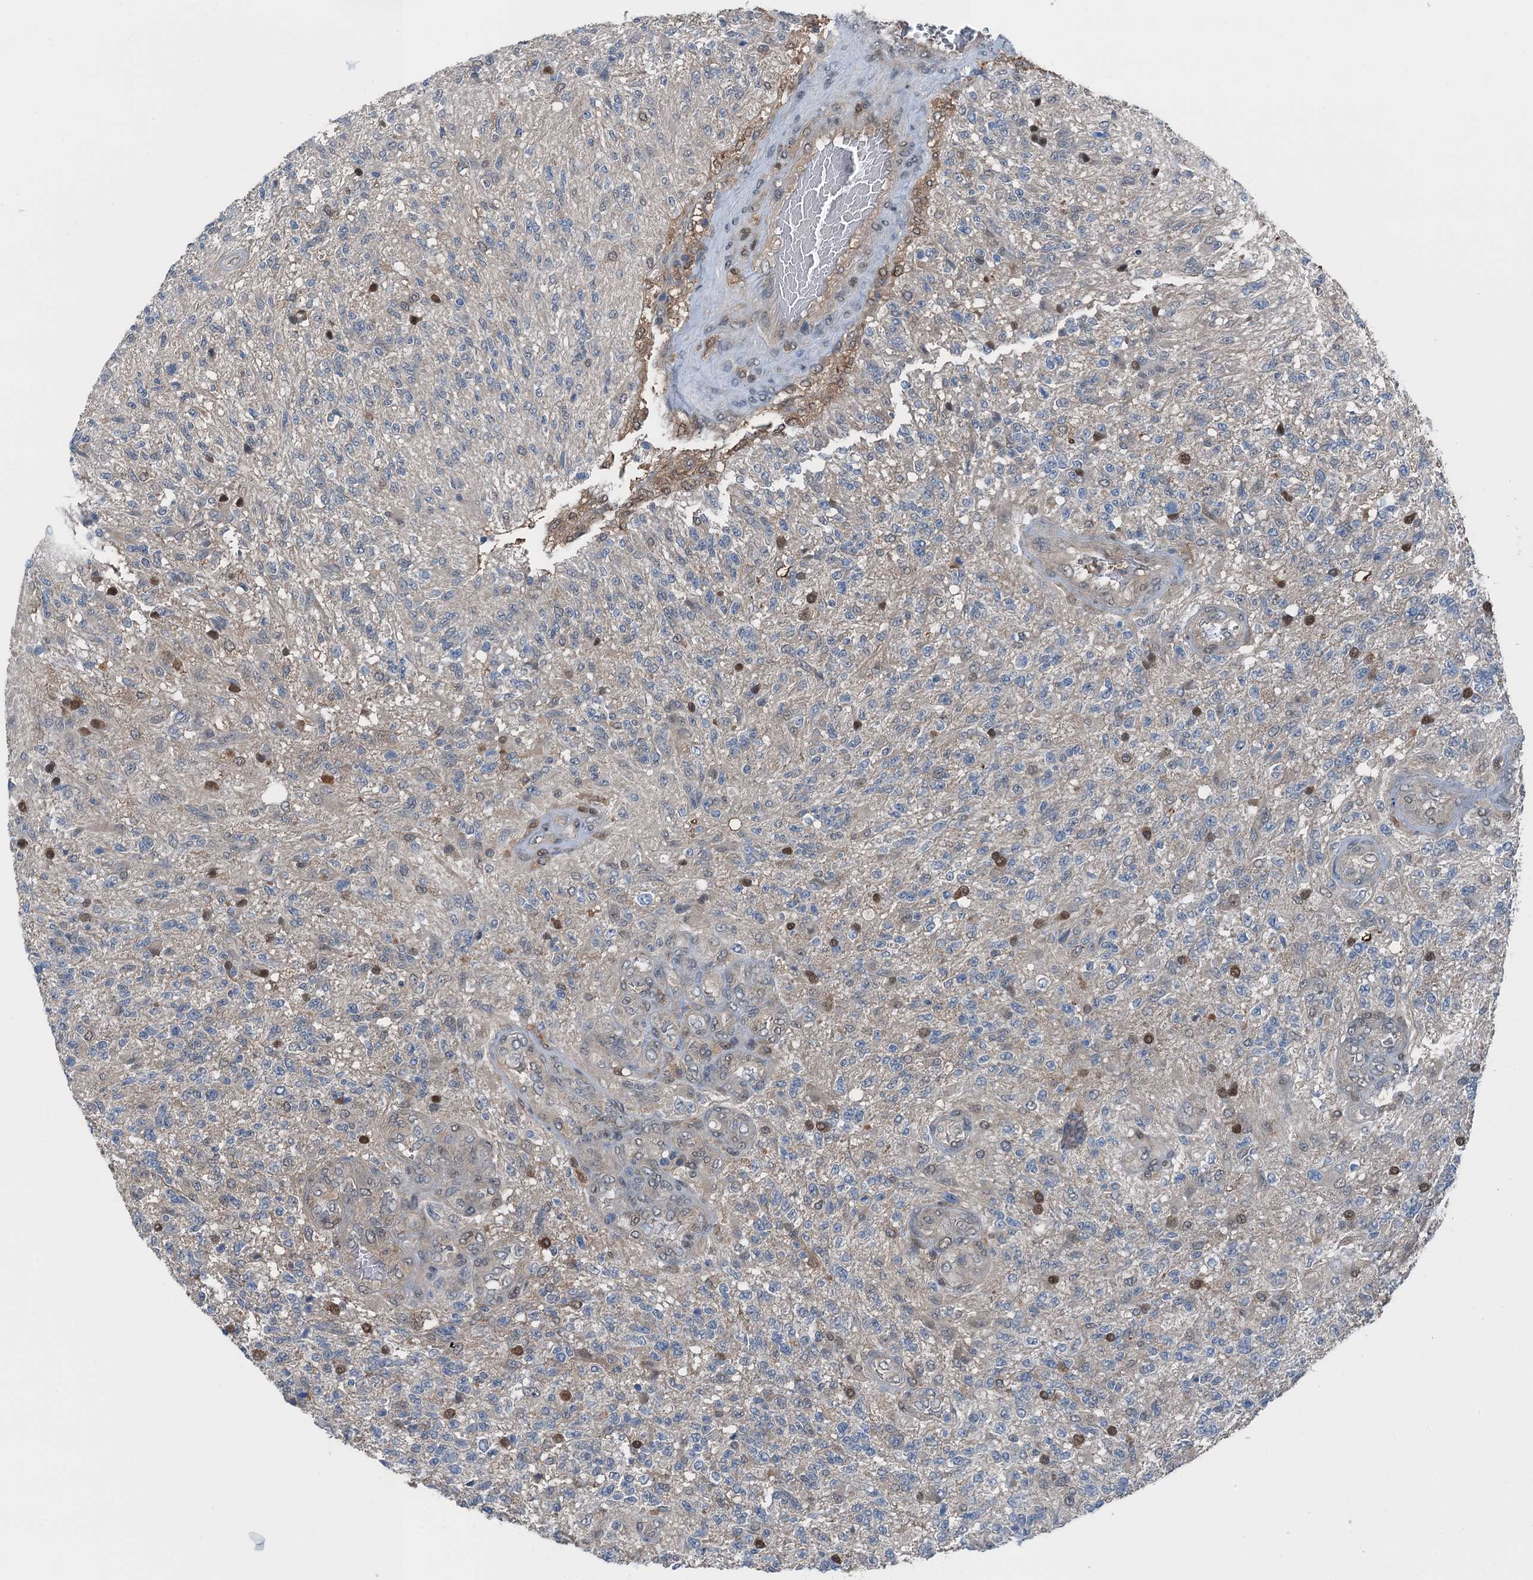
{"staining": {"intensity": "negative", "quantity": "none", "location": "none"}, "tissue": "glioma", "cell_type": "Tumor cells", "image_type": "cancer", "snomed": [{"axis": "morphology", "description": "Glioma, malignant, High grade"}, {"axis": "topography", "description": "Brain"}], "caption": "Malignant glioma (high-grade) stained for a protein using immunohistochemistry demonstrates no staining tumor cells.", "gene": "RNH1", "patient": {"sex": "male", "age": 56}}